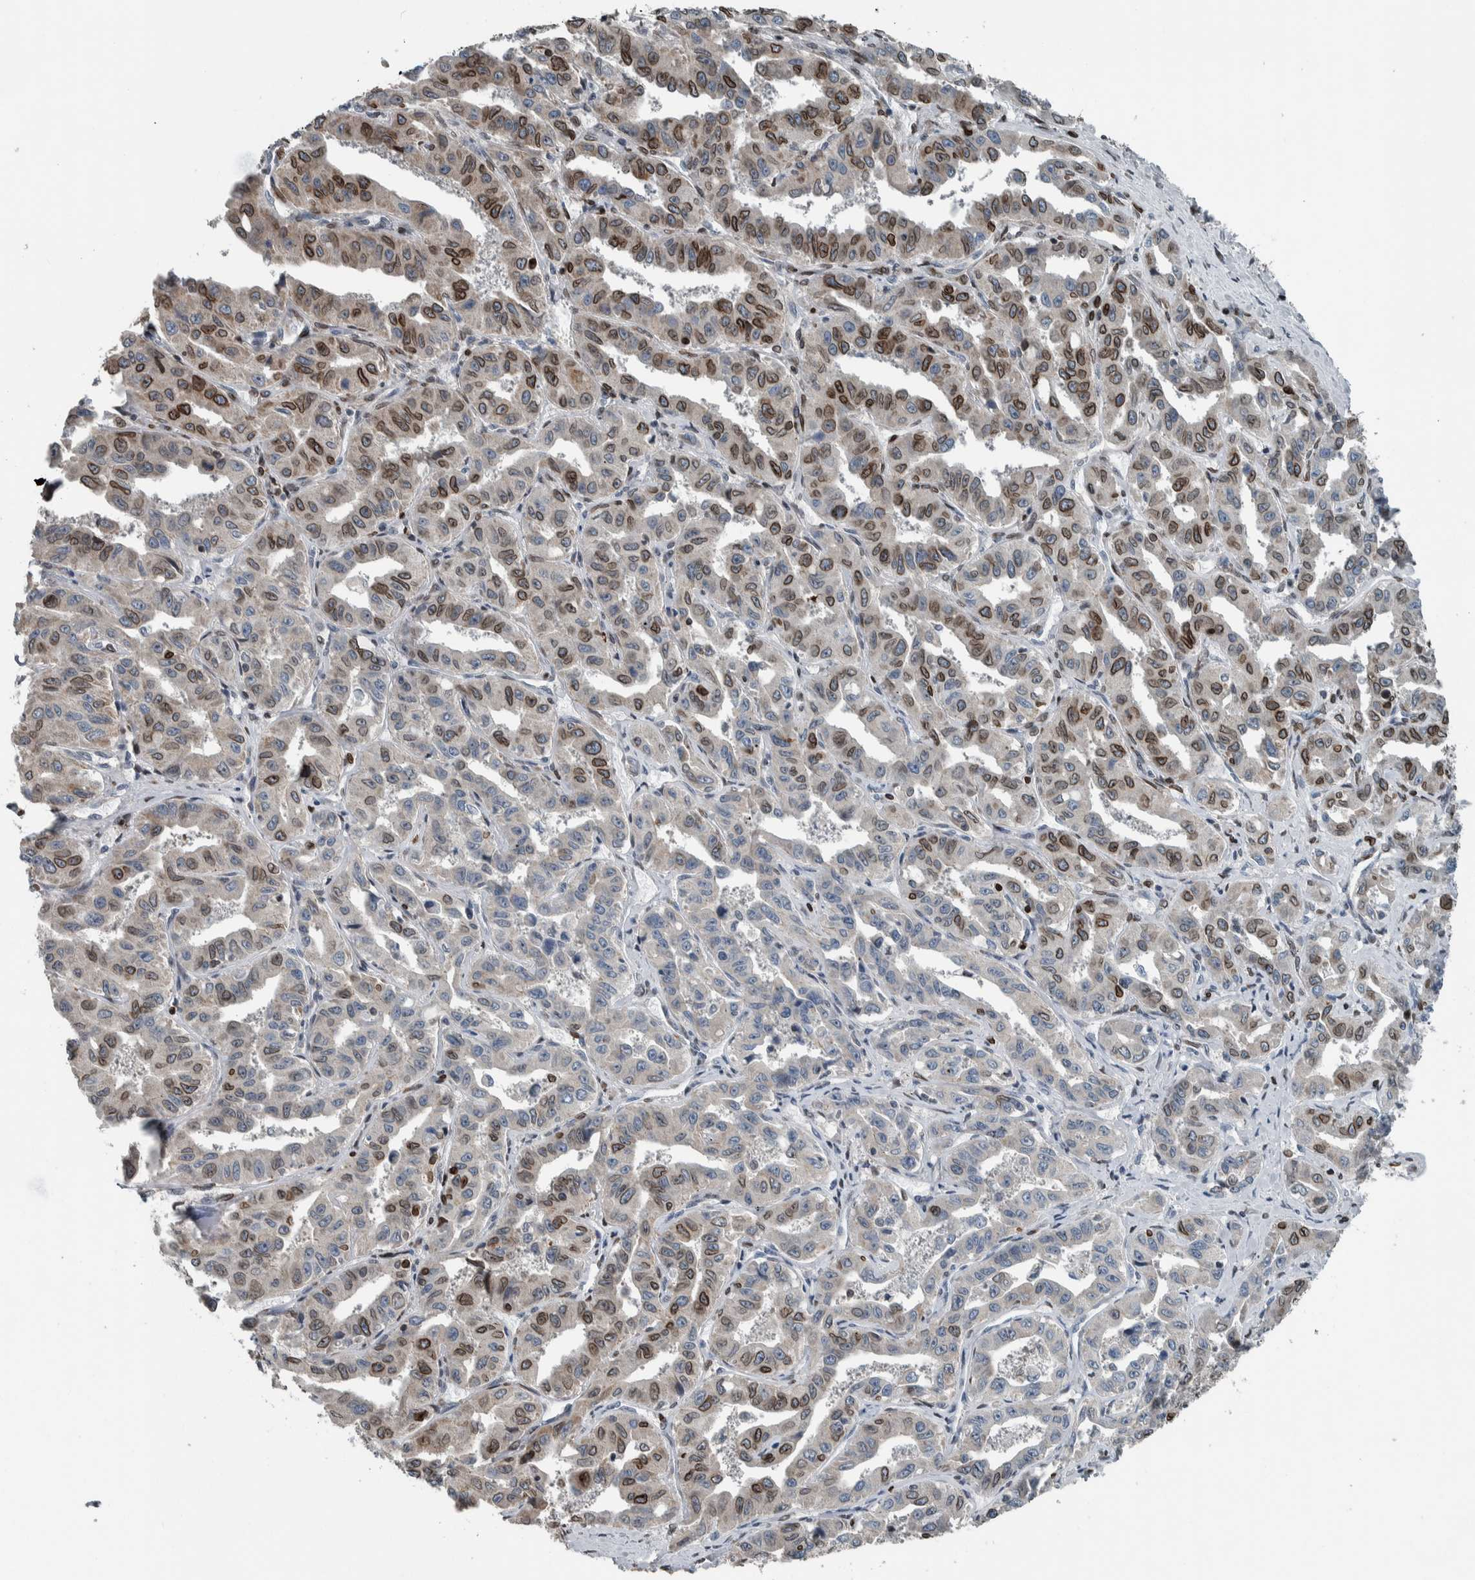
{"staining": {"intensity": "moderate", "quantity": "25%-75%", "location": "cytoplasmic/membranous,nuclear"}, "tissue": "liver cancer", "cell_type": "Tumor cells", "image_type": "cancer", "snomed": [{"axis": "morphology", "description": "Cholangiocarcinoma"}, {"axis": "topography", "description": "Liver"}], "caption": "Liver cancer stained with DAB (3,3'-diaminobenzidine) immunohistochemistry (IHC) demonstrates medium levels of moderate cytoplasmic/membranous and nuclear positivity in approximately 25%-75% of tumor cells.", "gene": "FAM135B", "patient": {"sex": "male", "age": 59}}